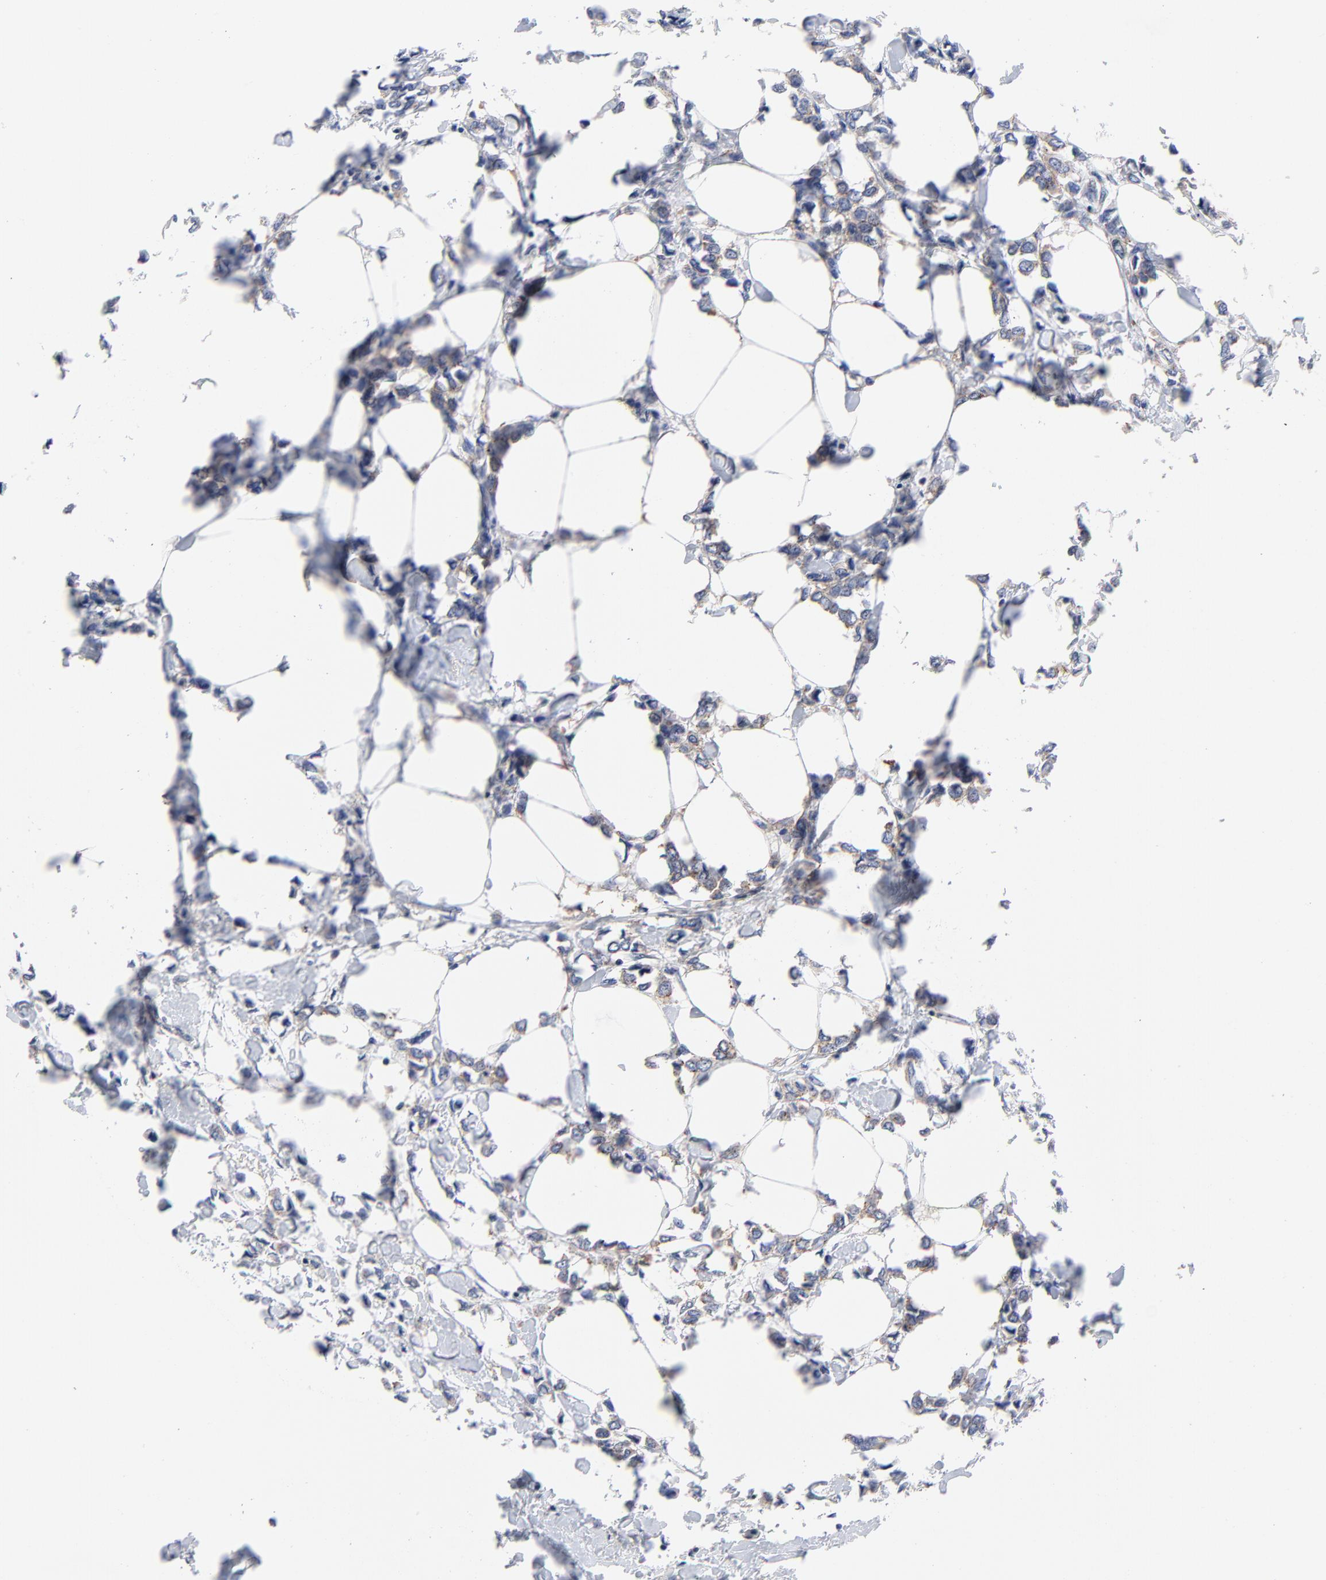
{"staining": {"intensity": "weak", "quantity": "25%-75%", "location": "cytoplasmic/membranous"}, "tissue": "breast cancer", "cell_type": "Tumor cells", "image_type": "cancer", "snomed": [{"axis": "morphology", "description": "Lobular carcinoma"}, {"axis": "topography", "description": "Breast"}], "caption": "Immunohistochemistry histopathology image of neoplastic tissue: human breast lobular carcinoma stained using IHC exhibits low levels of weak protein expression localized specifically in the cytoplasmic/membranous of tumor cells, appearing as a cytoplasmic/membranous brown color.", "gene": "CD2AP", "patient": {"sex": "female", "age": 51}}